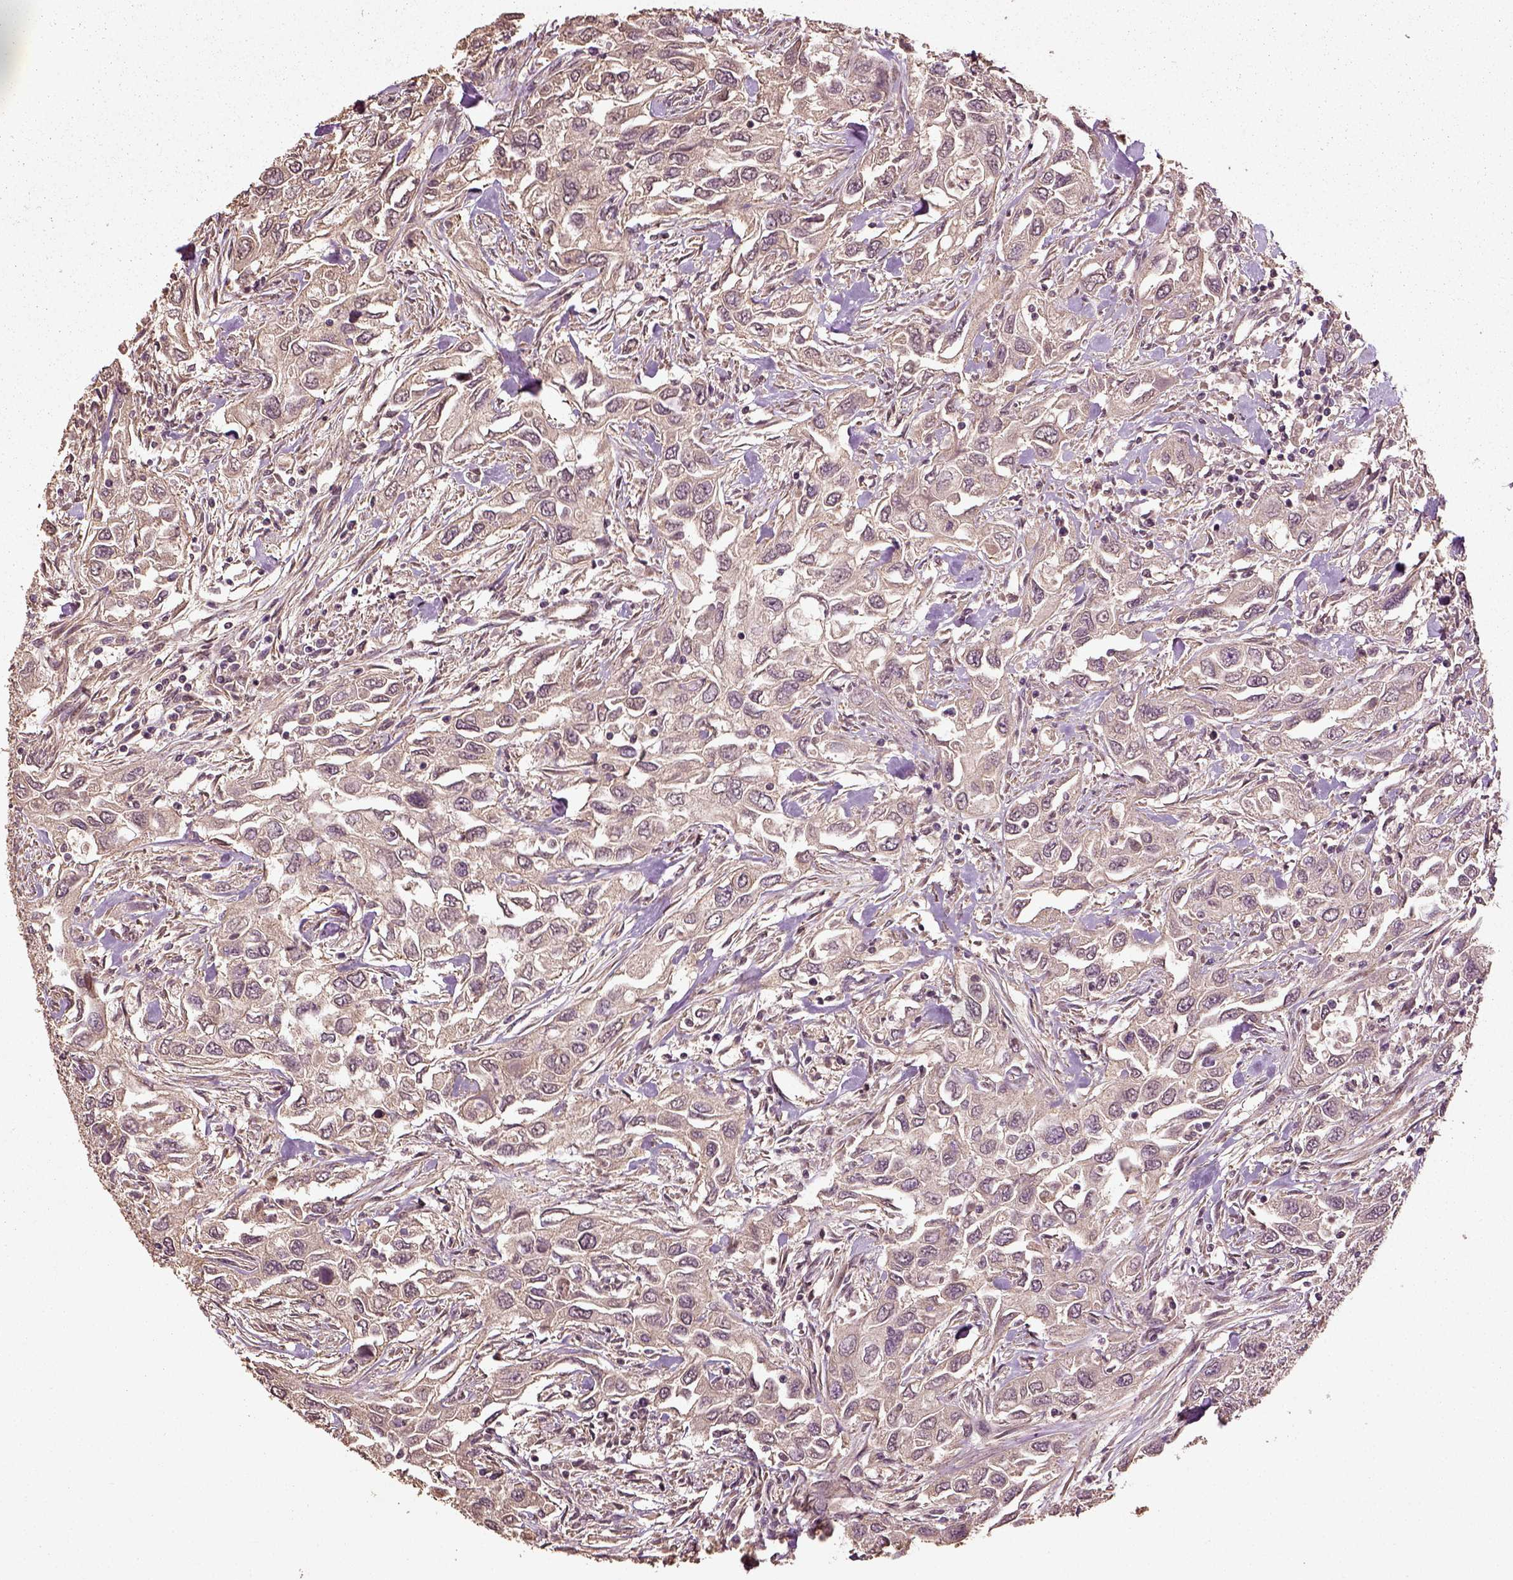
{"staining": {"intensity": "weak", "quantity": ">75%", "location": "cytoplasmic/membranous"}, "tissue": "urothelial cancer", "cell_type": "Tumor cells", "image_type": "cancer", "snomed": [{"axis": "morphology", "description": "Urothelial carcinoma, High grade"}, {"axis": "topography", "description": "Urinary bladder"}], "caption": "Protein staining of urothelial cancer tissue exhibits weak cytoplasmic/membranous positivity in approximately >75% of tumor cells.", "gene": "ERV3-1", "patient": {"sex": "male", "age": 76}}